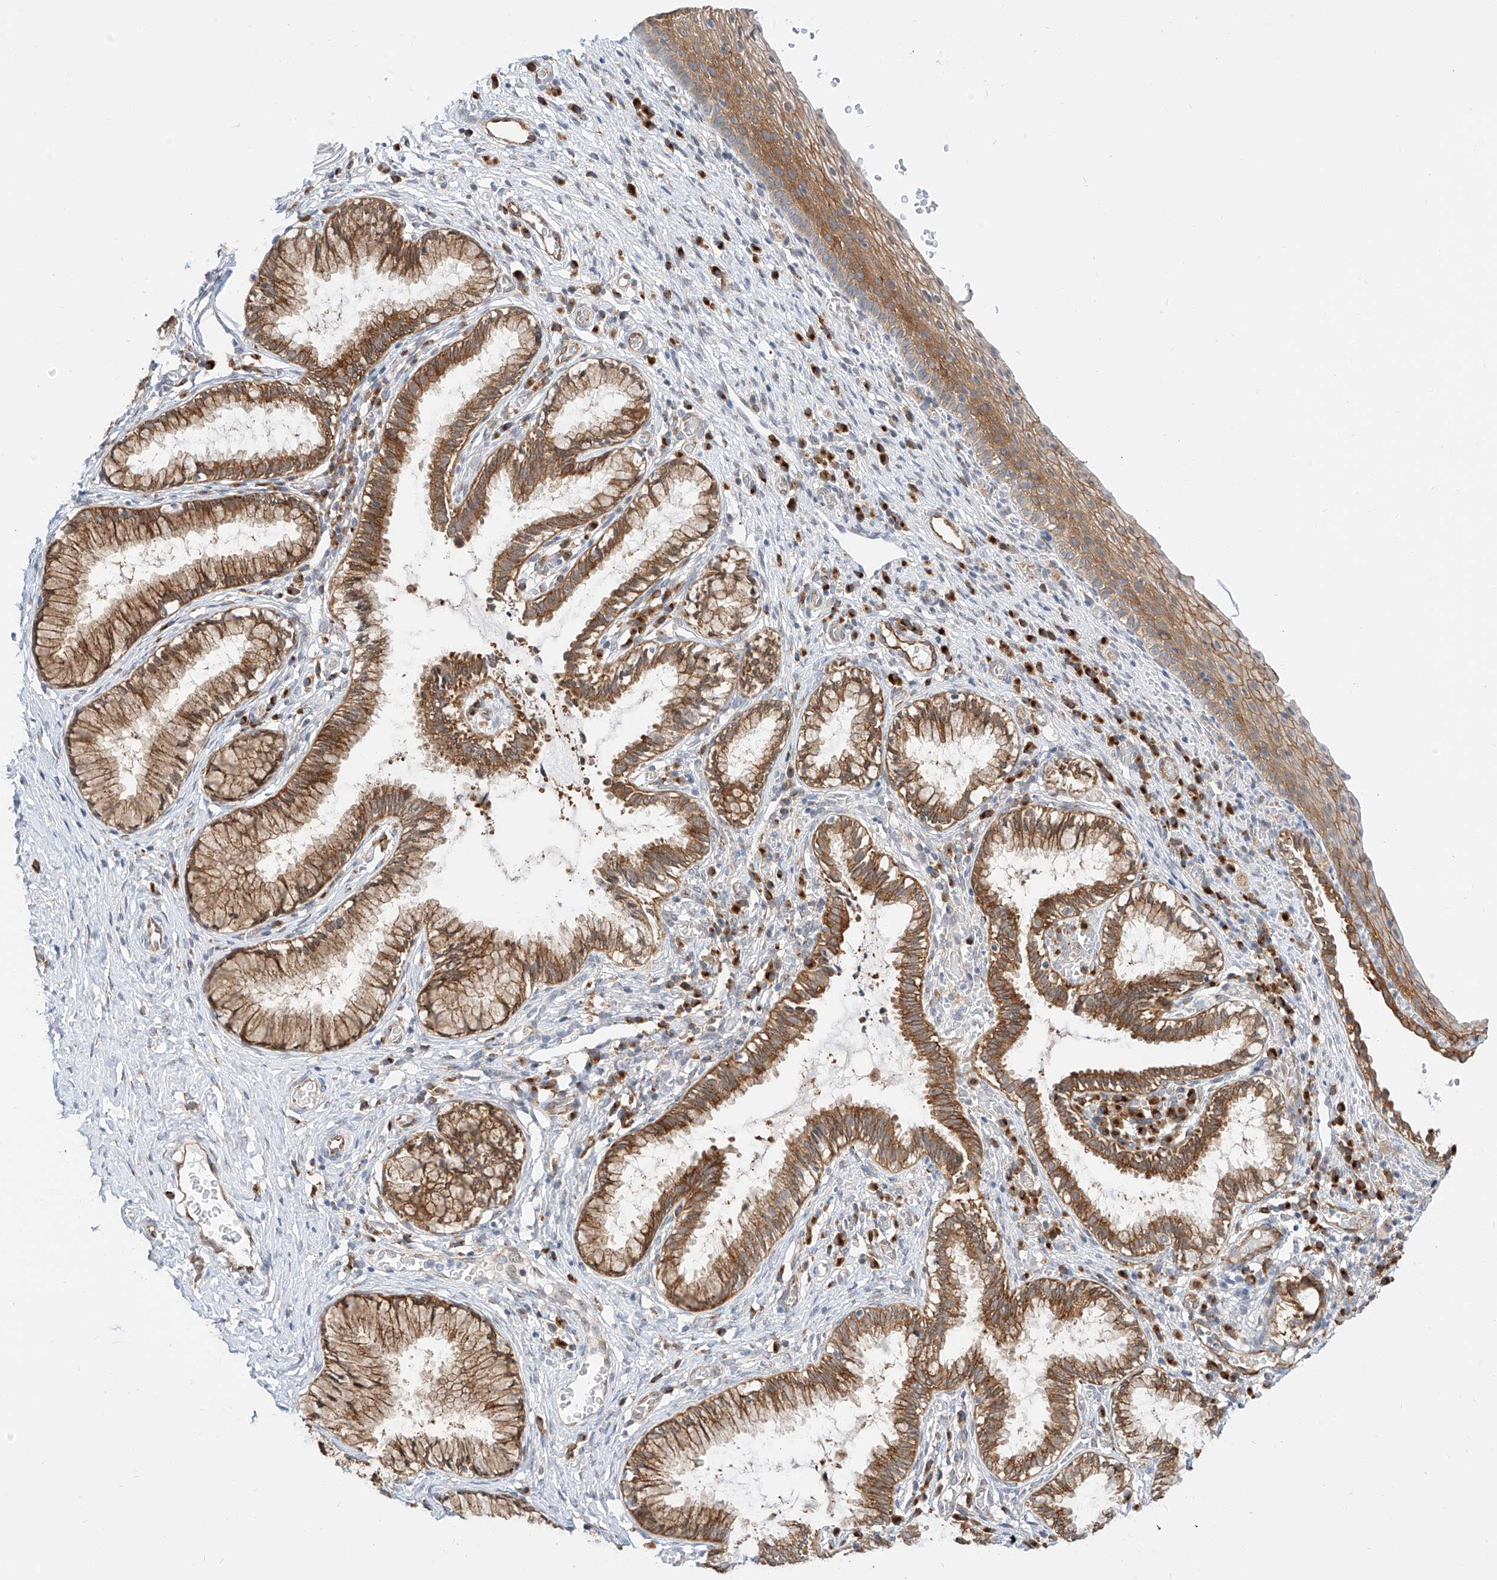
{"staining": {"intensity": "moderate", "quantity": ">75%", "location": "cytoplasmic/membranous"}, "tissue": "cervix", "cell_type": "Glandular cells", "image_type": "normal", "snomed": [{"axis": "morphology", "description": "Normal tissue, NOS"}, {"axis": "topography", "description": "Cervix"}], "caption": "Protein staining of benign cervix shows moderate cytoplasmic/membranous staining in about >75% of glandular cells. The staining was performed using DAB to visualize the protein expression in brown, while the nuclei were stained in blue with hematoxylin (Magnification: 20x).", "gene": "CARMIL1", "patient": {"sex": "female", "age": 27}}